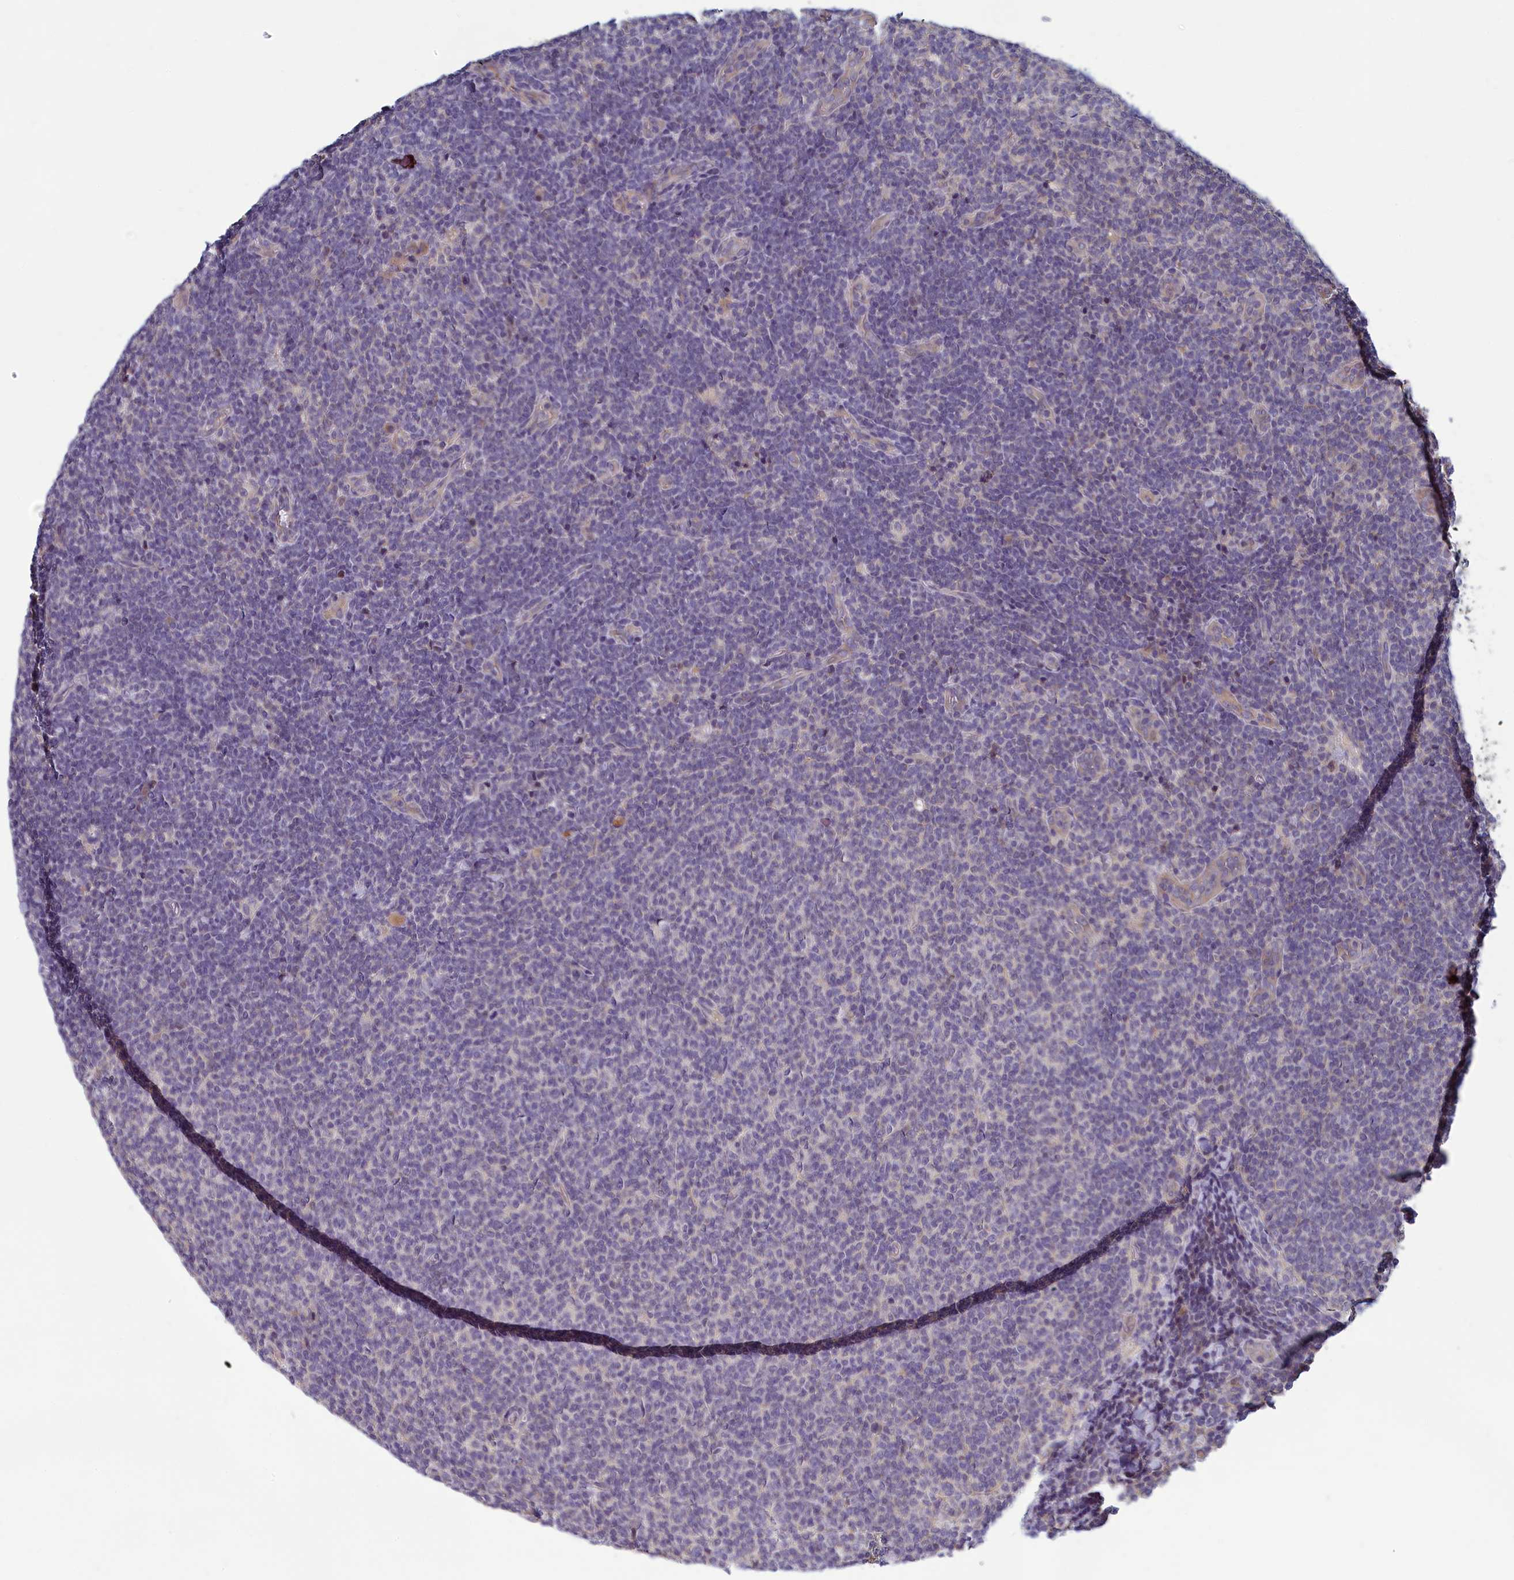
{"staining": {"intensity": "negative", "quantity": "none", "location": "none"}, "tissue": "lymphoma", "cell_type": "Tumor cells", "image_type": "cancer", "snomed": [{"axis": "morphology", "description": "Malignant lymphoma, non-Hodgkin's type, Low grade"}, {"axis": "topography", "description": "Lymph node"}], "caption": "Image shows no protein staining in tumor cells of malignant lymphoma, non-Hodgkin's type (low-grade) tissue. Nuclei are stained in blue.", "gene": "HECA", "patient": {"sex": "male", "age": 66}}